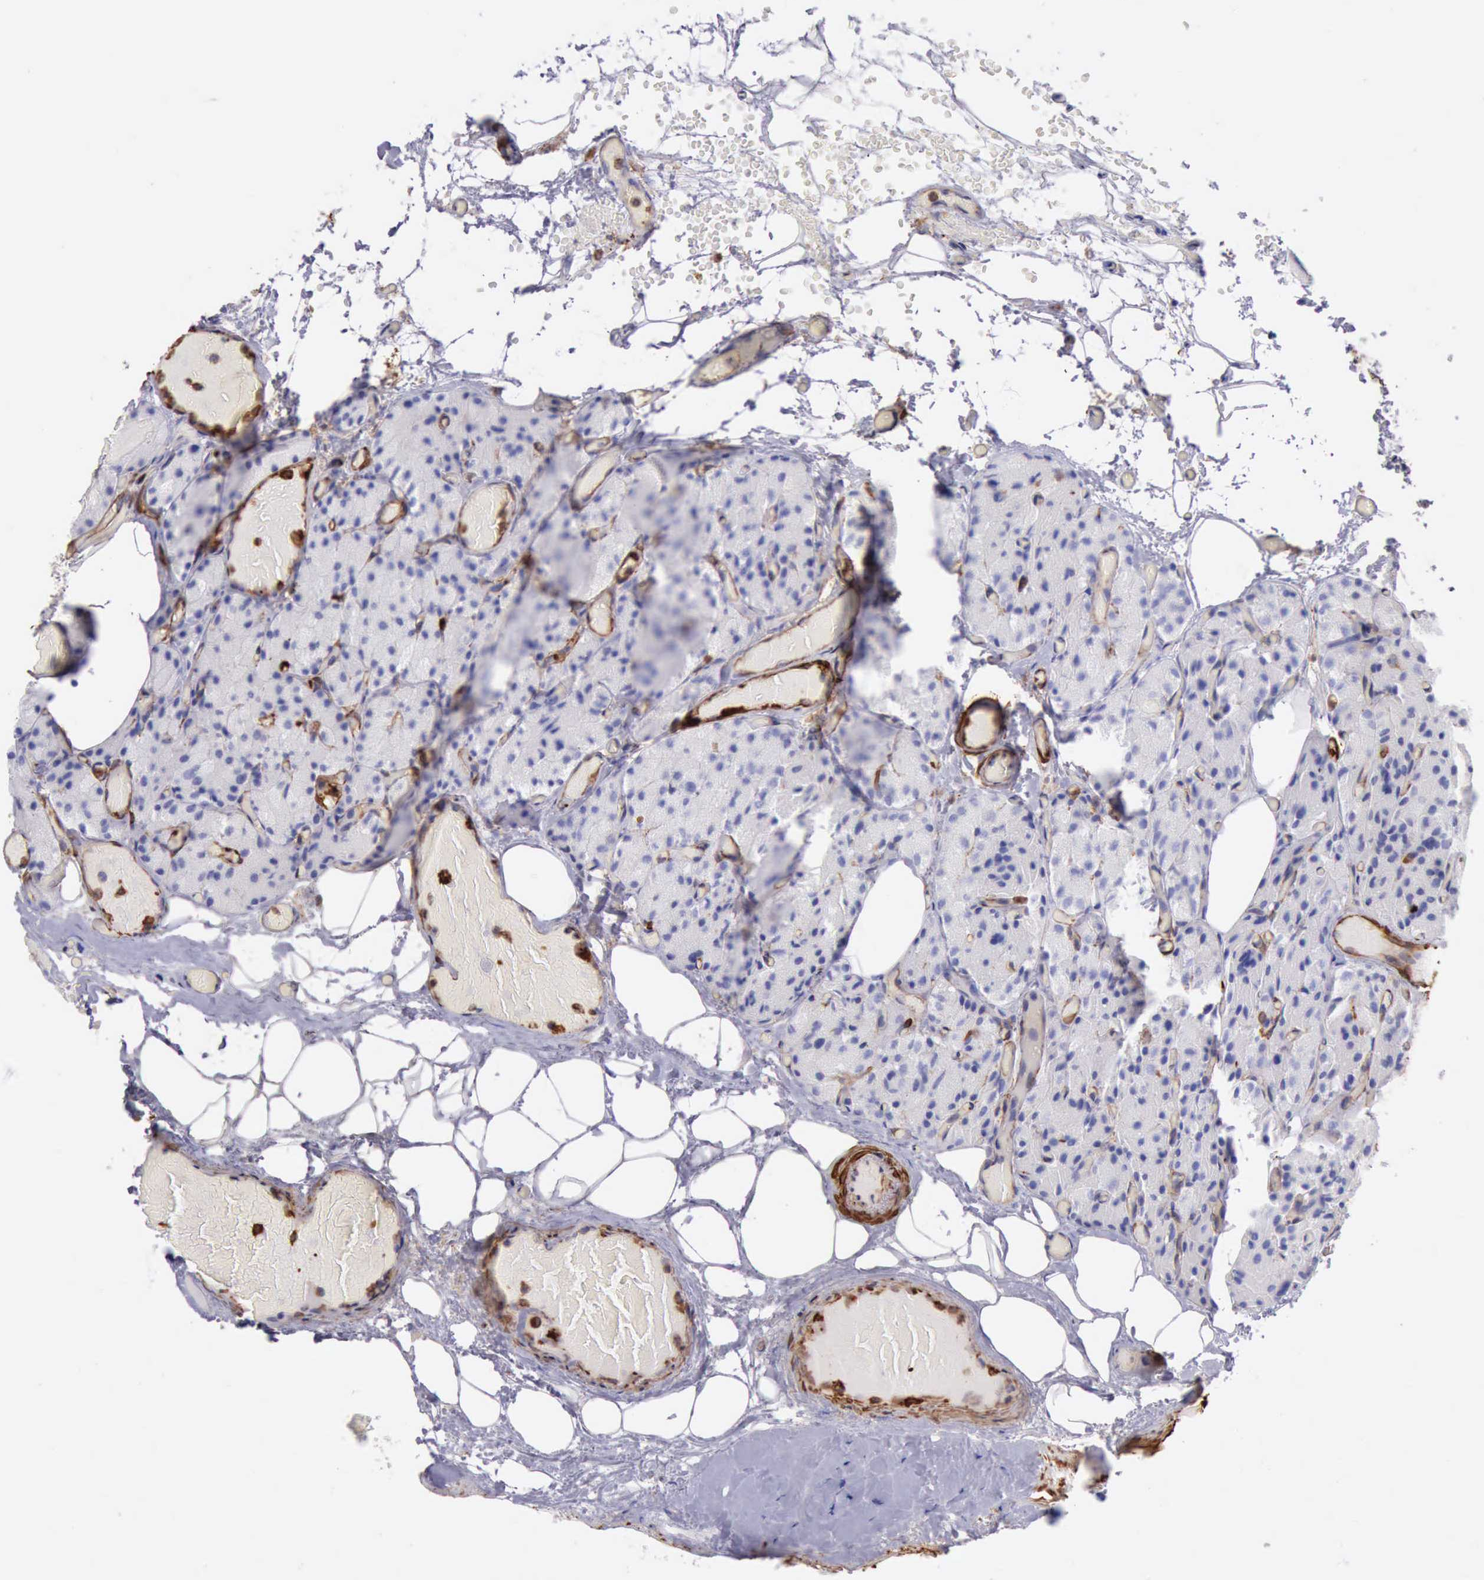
{"staining": {"intensity": "negative", "quantity": "none", "location": "none"}, "tissue": "parathyroid gland", "cell_type": "Glandular cells", "image_type": "normal", "snomed": [{"axis": "morphology", "description": "Normal tissue, NOS"}, {"axis": "topography", "description": "Skeletal muscle"}, {"axis": "topography", "description": "Parathyroid gland"}], "caption": "Immunohistochemistry histopathology image of normal parathyroid gland: human parathyroid gland stained with DAB demonstrates no significant protein expression in glandular cells.", "gene": "FLNA", "patient": {"sex": "female", "age": 37}}